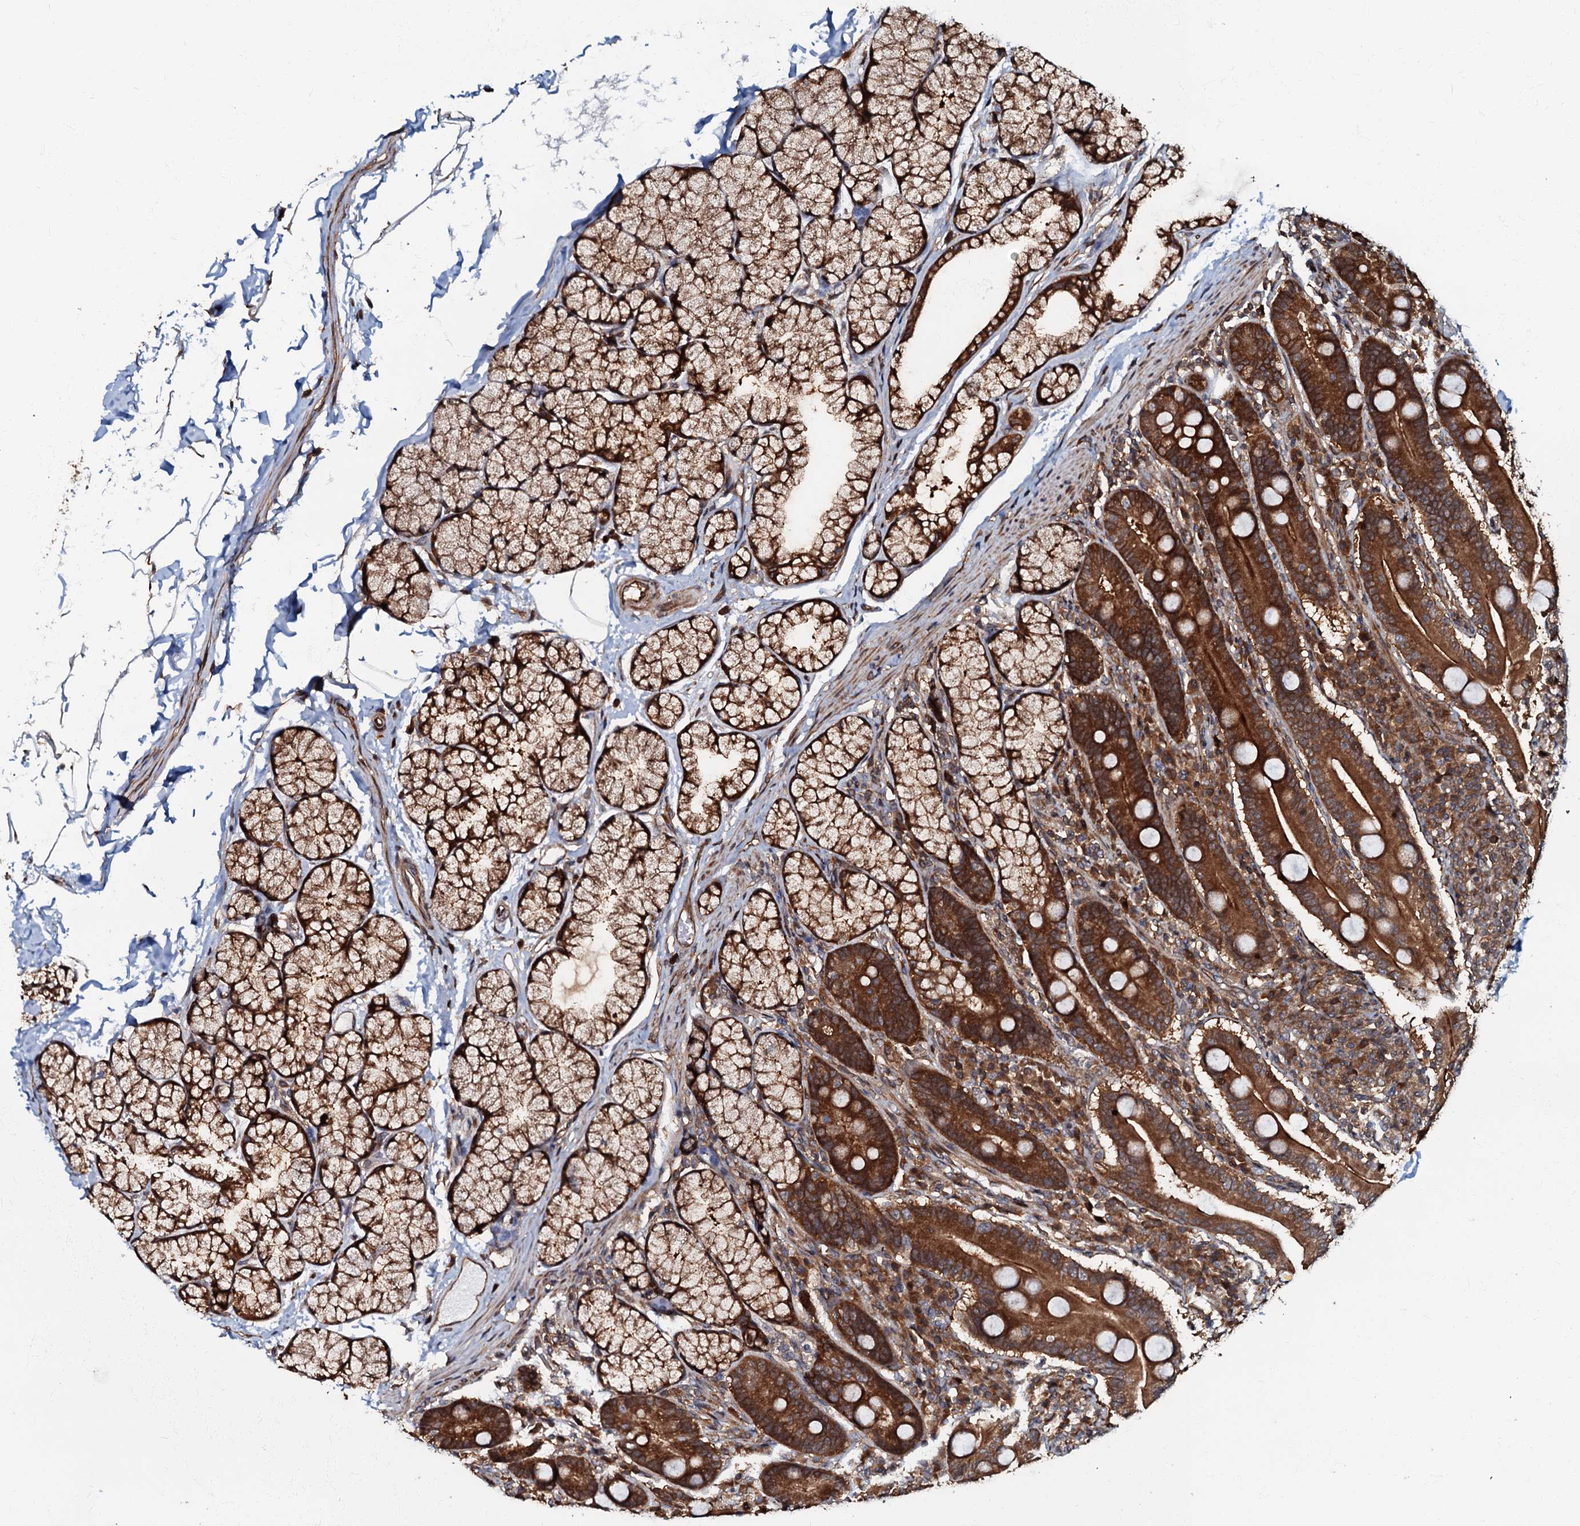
{"staining": {"intensity": "strong", "quantity": ">75%", "location": "cytoplasmic/membranous"}, "tissue": "duodenum", "cell_type": "Glandular cells", "image_type": "normal", "snomed": [{"axis": "morphology", "description": "Normal tissue, NOS"}, {"axis": "topography", "description": "Duodenum"}], "caption": "DAB (3,3'-diaminobenzidine) immunohistochemical staining of normal human duodenum reveals strong cytoplasmic/membranous protein staining in about >75% of glandular cells.", "gene": "OSBP", "patient": {"sex": "male", "age": 35}}